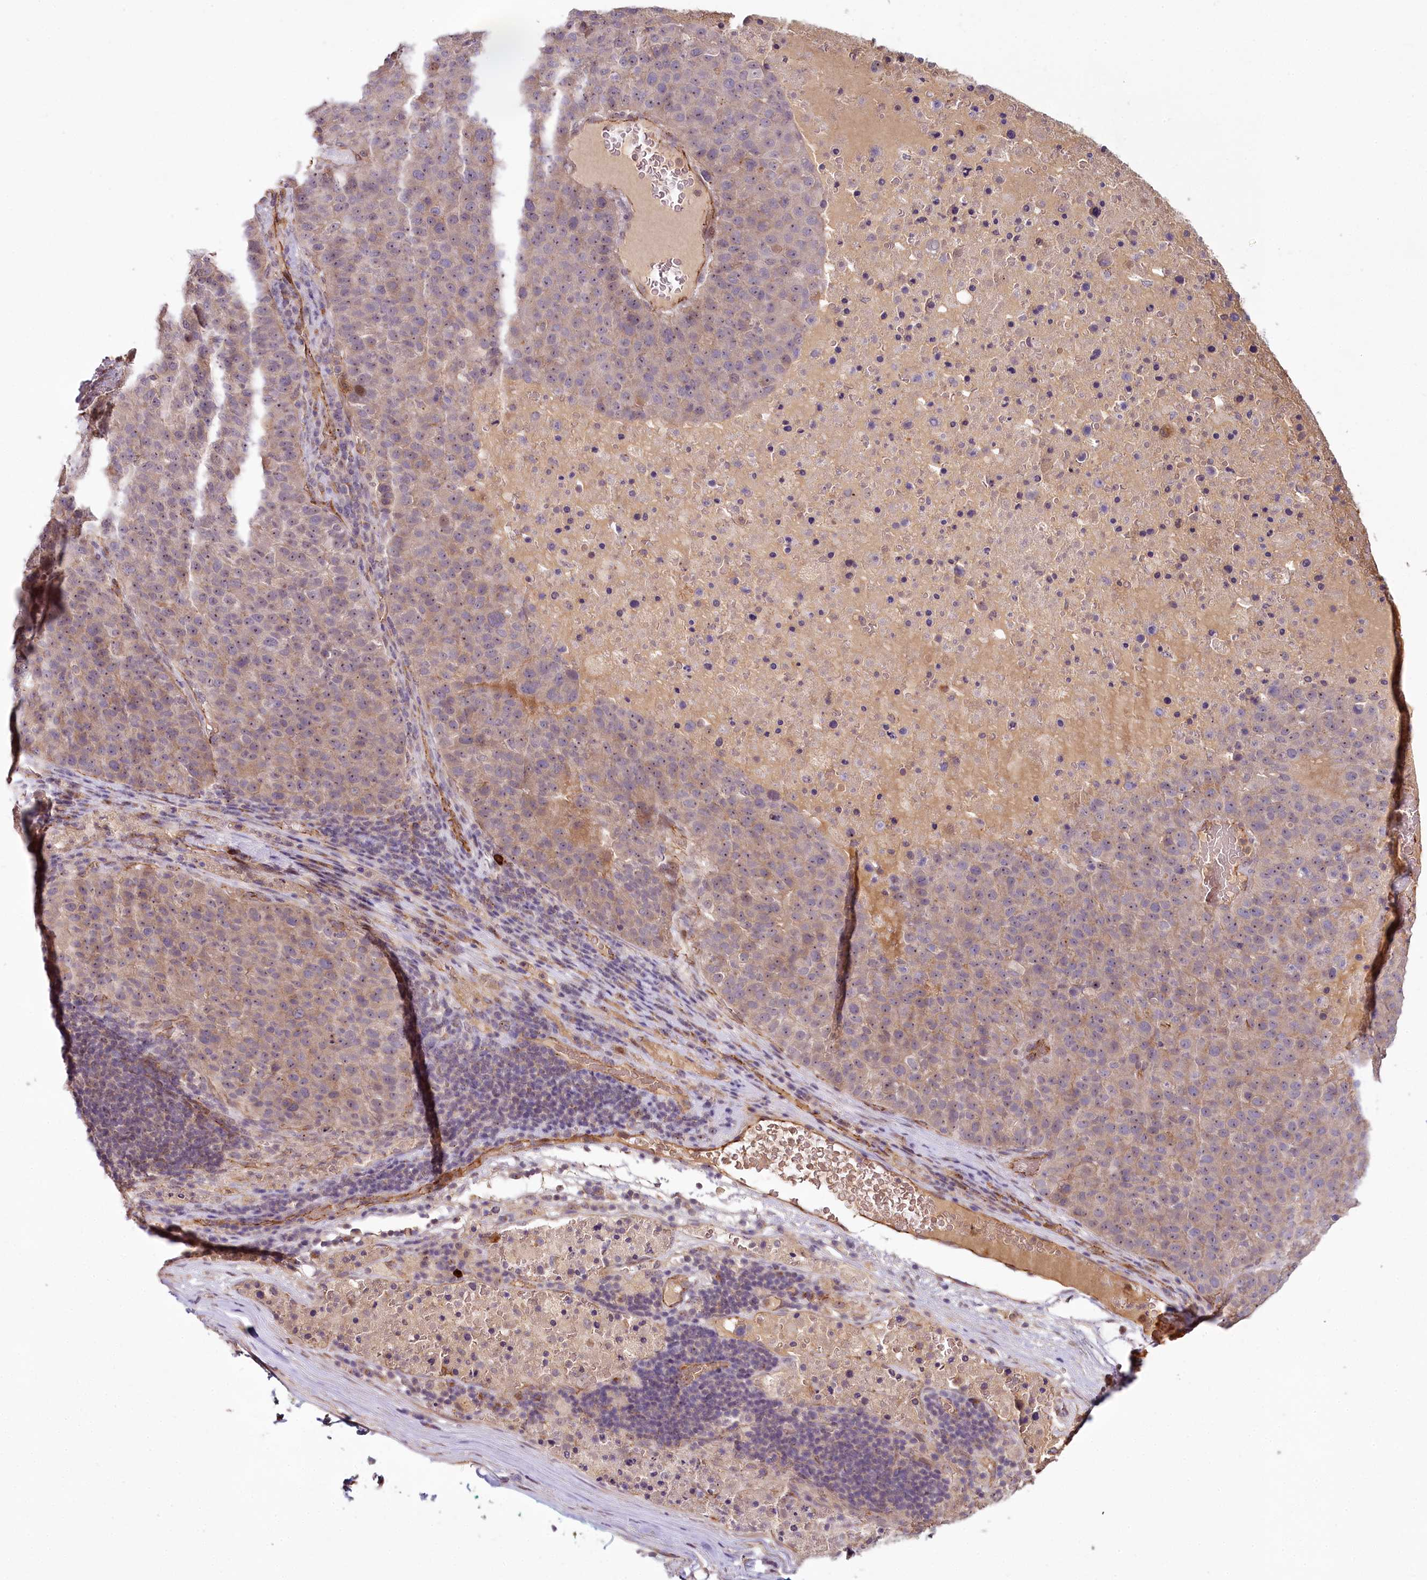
{"staining": {"intensity": "weak", "quantity": "25%-75%", "location": "cytoplasmic/membranous,nuclear"}, "tissue": "pancreatic cancer", "cell_type": "Tumor cells", "image_type": "cancer", "snomed": [{"axis": "morphology", "description": "Adenocarcinoma, NOS"}, {"axis": "topography", "description": "Pancreas"}], "caption": "The micrograph displays staining of pancreatic adenocarcinoma, revealing weak cytoplasmic/membranous and nuclear protein staining (brown color) within tumor cells.", "gene": "ALKBH8", "patient": {"sex": "female", "age": 61}}